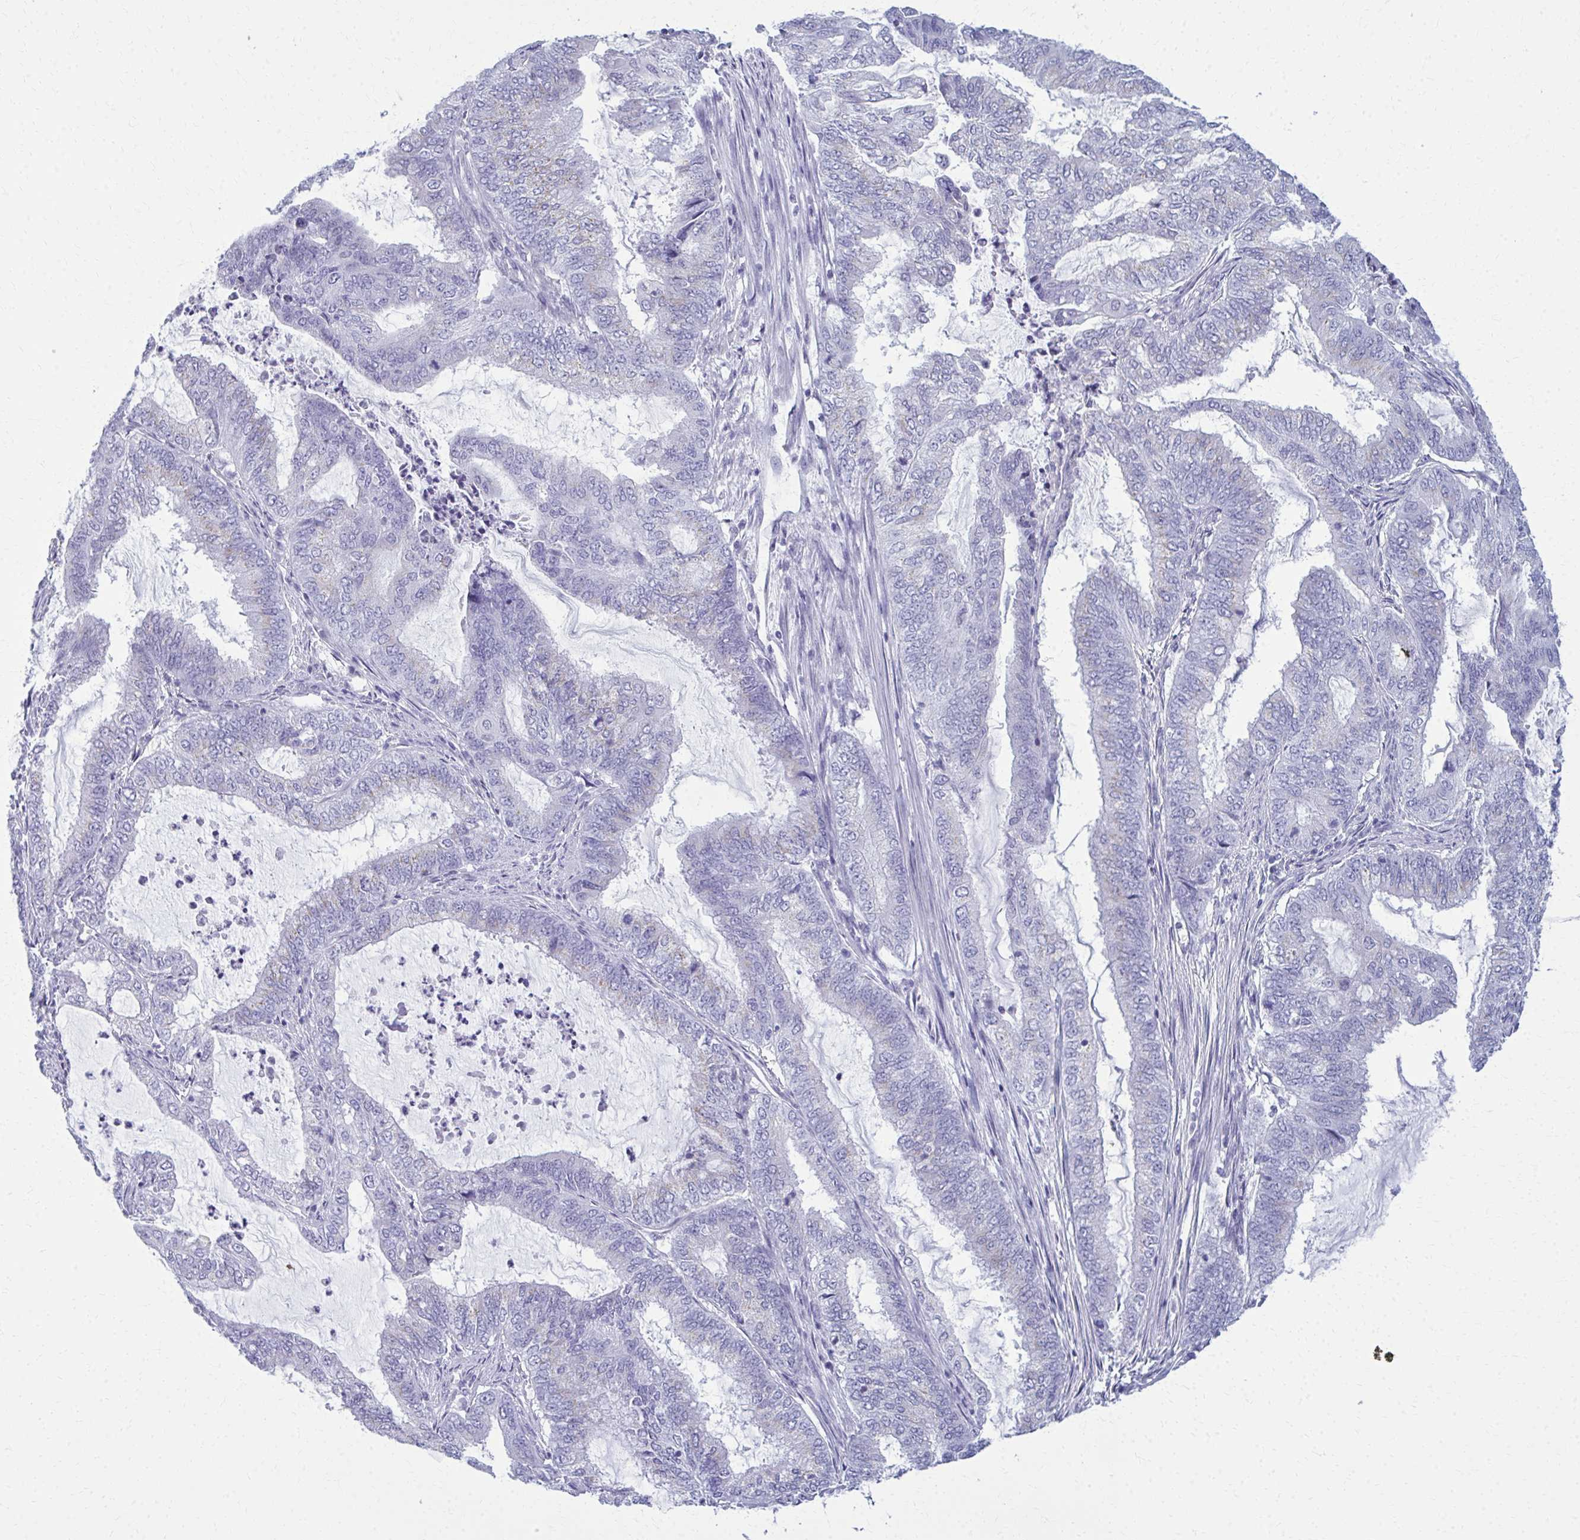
{"staining": {"intensity": "negative", "quantity": "none", "location": "none"}, "tissue": "endometrial cancer", "cell_type": "Tumor cells", "image_type": "cancer", "snomed": [{"axis": "morphology", "description": "Adenocarcinoma, NOS"}, {"axis": "topography", "description": "Endometrium"}], "caption": "This is an IHC image of human endometrial adenocarcinoma. There is no expression in tumor cells.", "gene": "SCLY", "patient": {"sex": "female", "age": 51}}